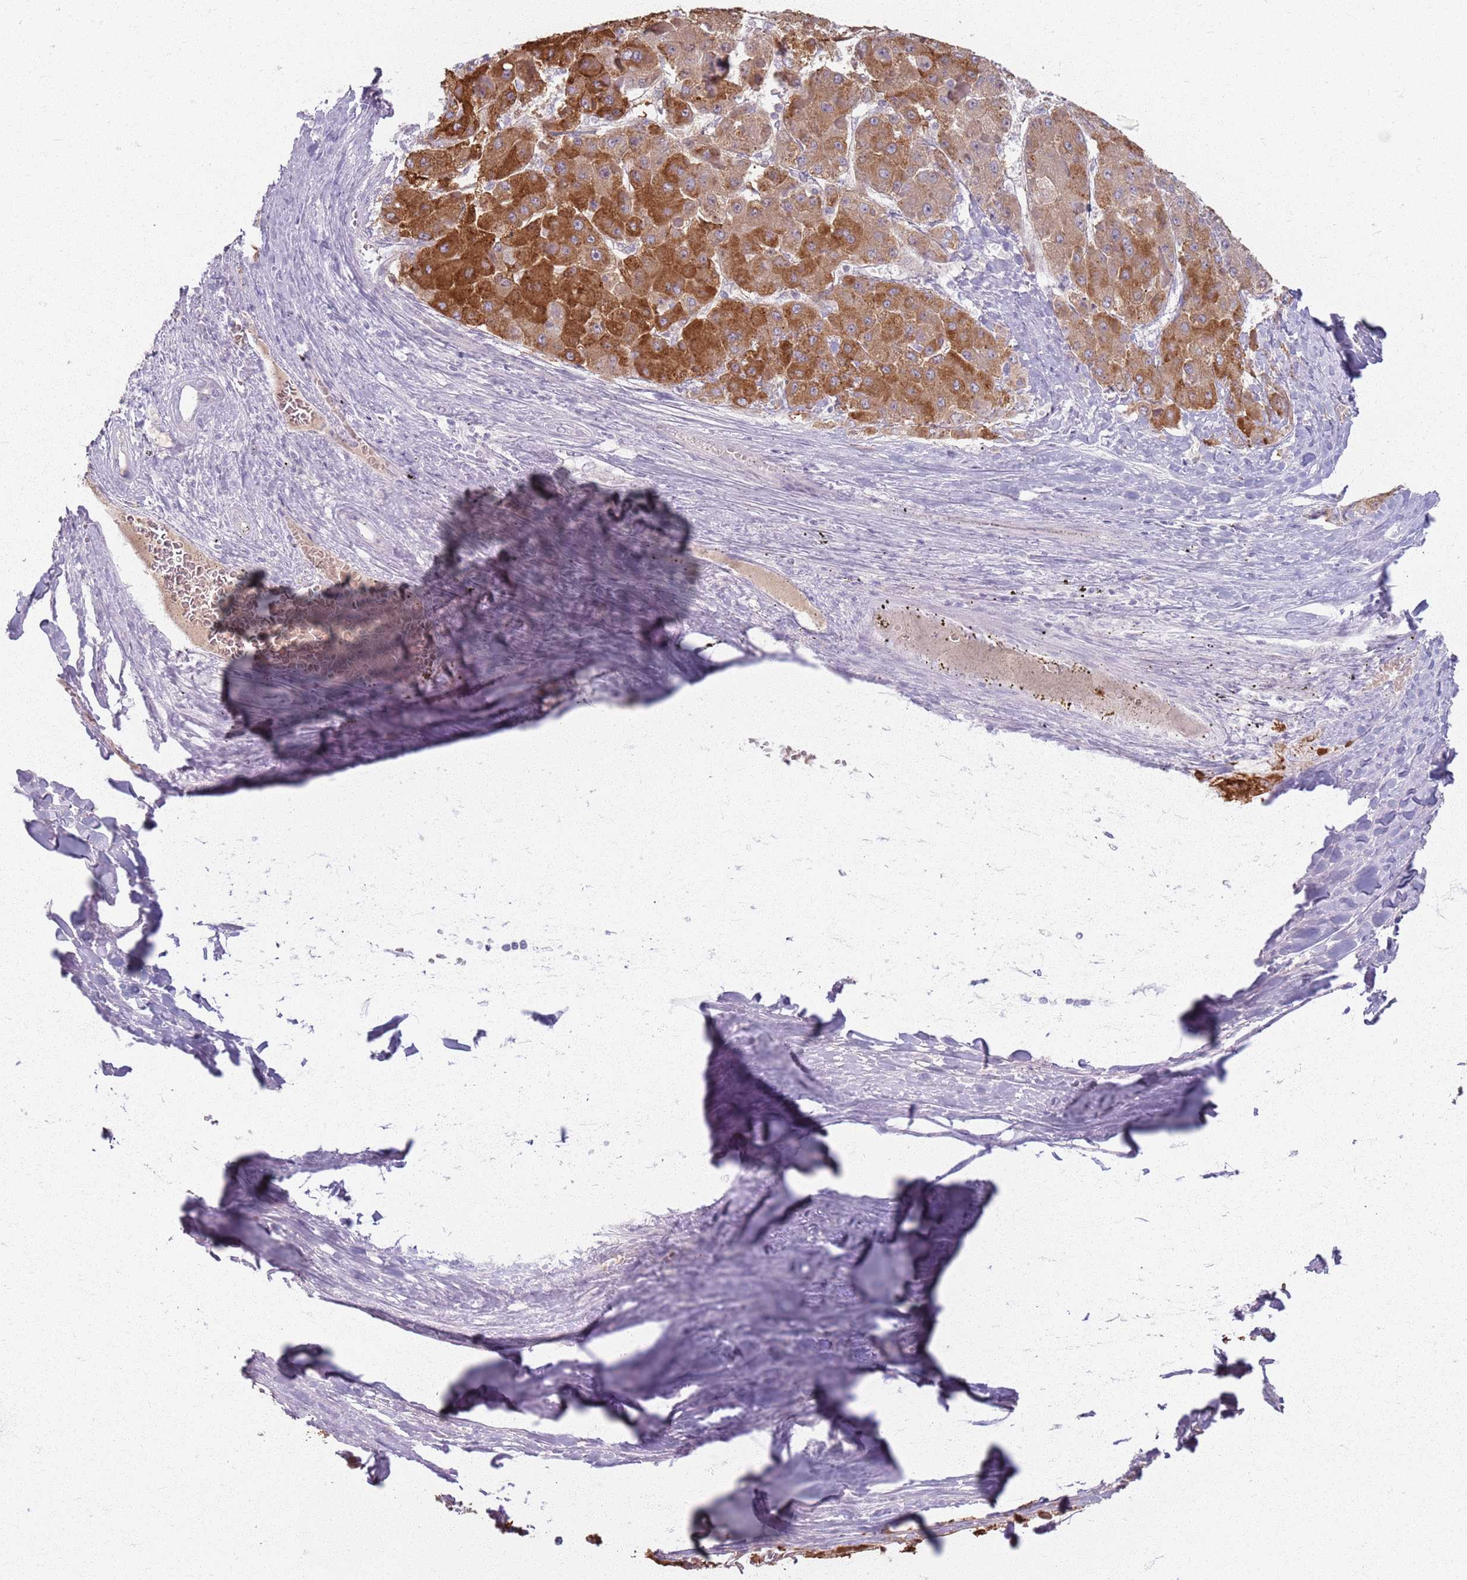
{"staining": {"intensity": "strong", "quantity": ">75%", "location": "cytoplasmic/membranous"}, "tissue": "liver cancer", "cell_type": "Tumor cells", "image_type": "cancer", "snomed": [{"axis": "morphology", "description": "Carcinoma, Hepatocellular, NOS"}, {"axis": "topography", "description": "Liver"}], "caption": "Strong cytoplasmic/membranous protein positivity is present in approximately >75% of tumor cells in hepatocellular carcinoma (liver).", "gene": "CRIPT", "patient": {"sex": "female", "age": 73}}